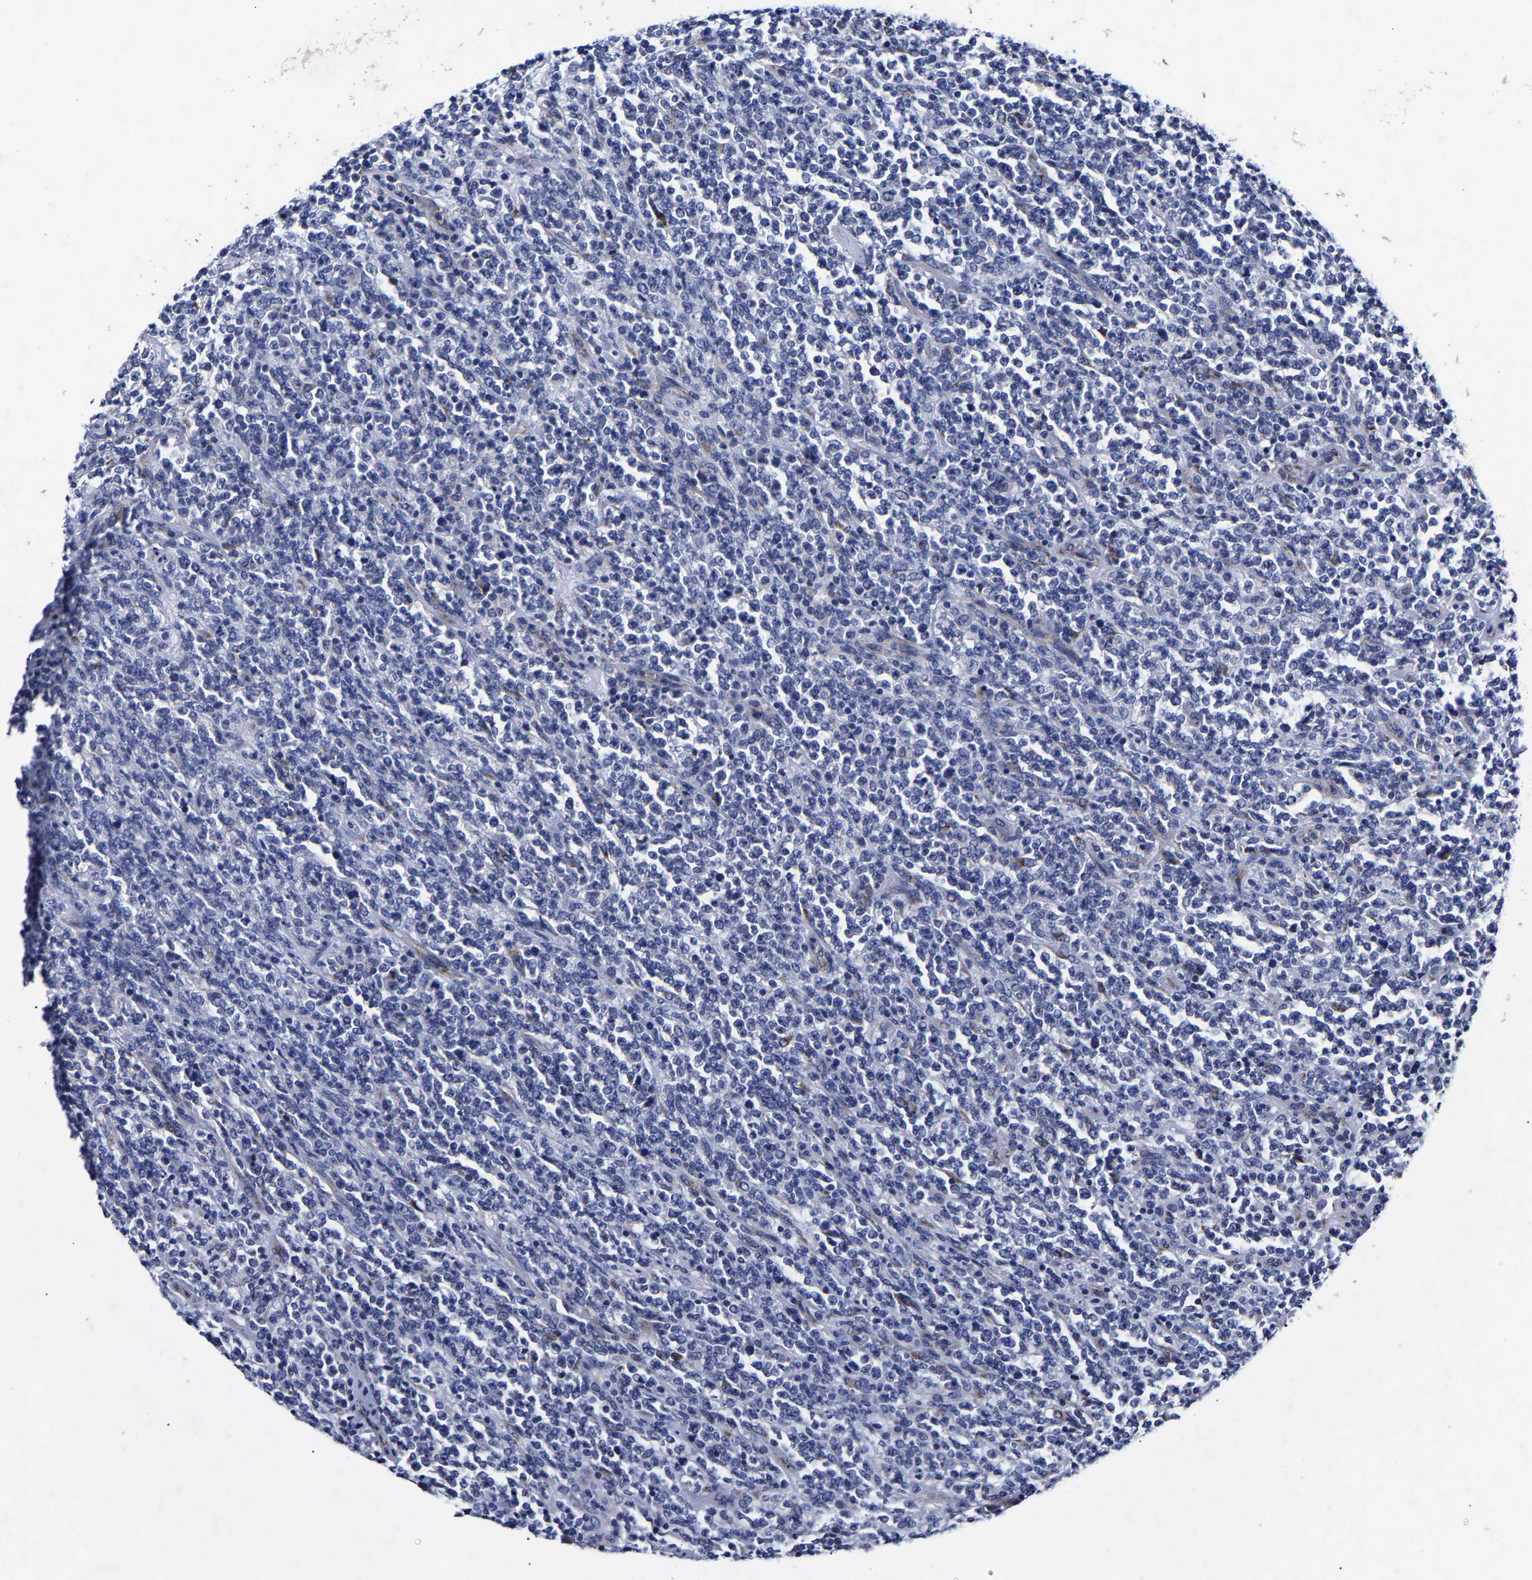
{"staining": {"intensity": "negative", "quantity": "none", "location": "none"}, "tissue": "lymphoma", "cell_type": "Tumor cells", "image_type": "cancer", "snomed": [{"axis": "morphology", "description": "Malignant lymphoma, non-Hodgkin's type, High grade"}, {"axis": "topography", "description": "Soft tissue"}], "caption": "A high-resolution histopathology image shows IHC staining of malignant lymphoma, non-Hodgkin's type (high-grade), which demonstrates no significant staining in tumor cells.", "gene": "AASS", "patient": {"sex": "male", "age": 18}}